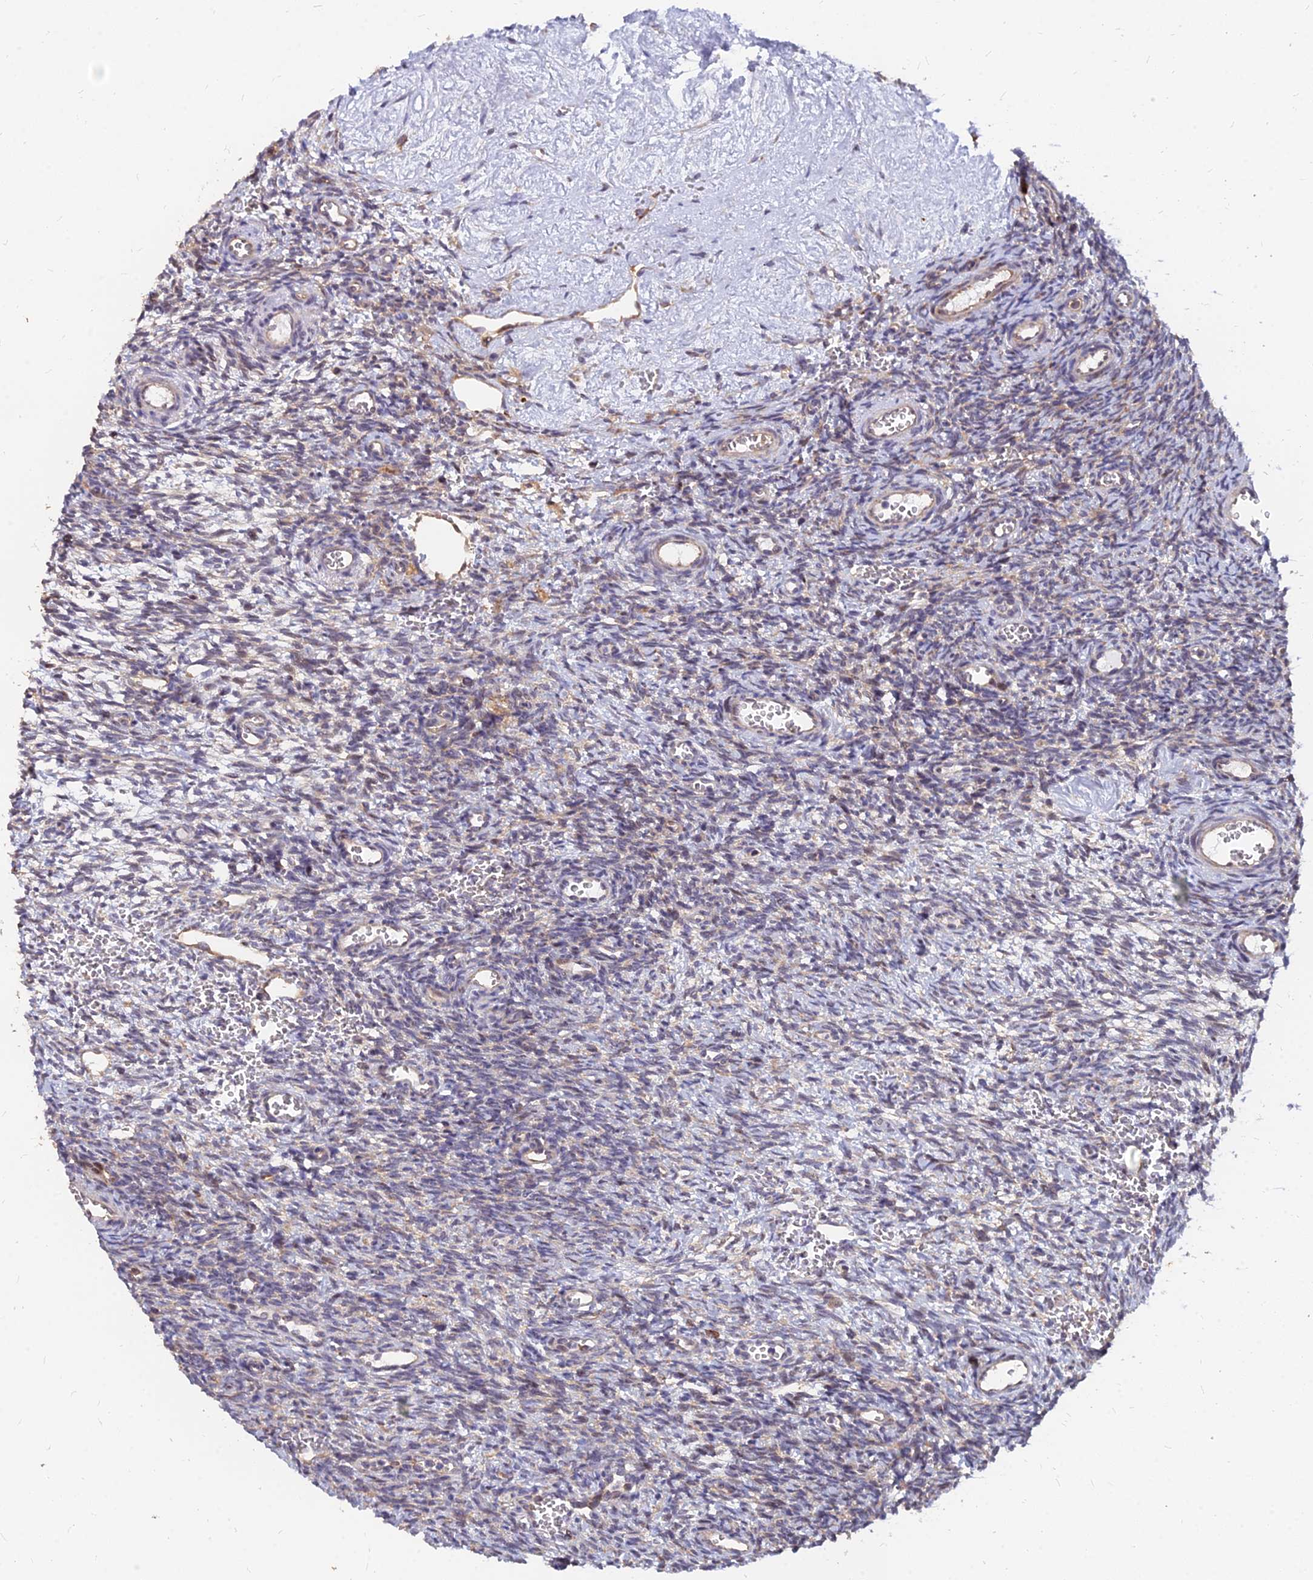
{"staining": {"intensity": "weak", "quantity": "<25%", "location": "cytoplasmic/membranous"}, "tissue": "ovary", "cell_type": "Ovarian stroma cells", "image_type": "normal", "snomed": [{"axis": "morphology", "description": "Normal tissue, NOS"}, {"axis": "topography", "description": "Ovary"}], "caption": "Protein analysis of benign ovary exhibits no significant expression in ovarian stroma cells. The staining is performed using DAB brown chromogen with nuclei counter-stained in using hematoxylin.", "gene": "CCT6A", "patient": {"sex": "female", "age": 39}}